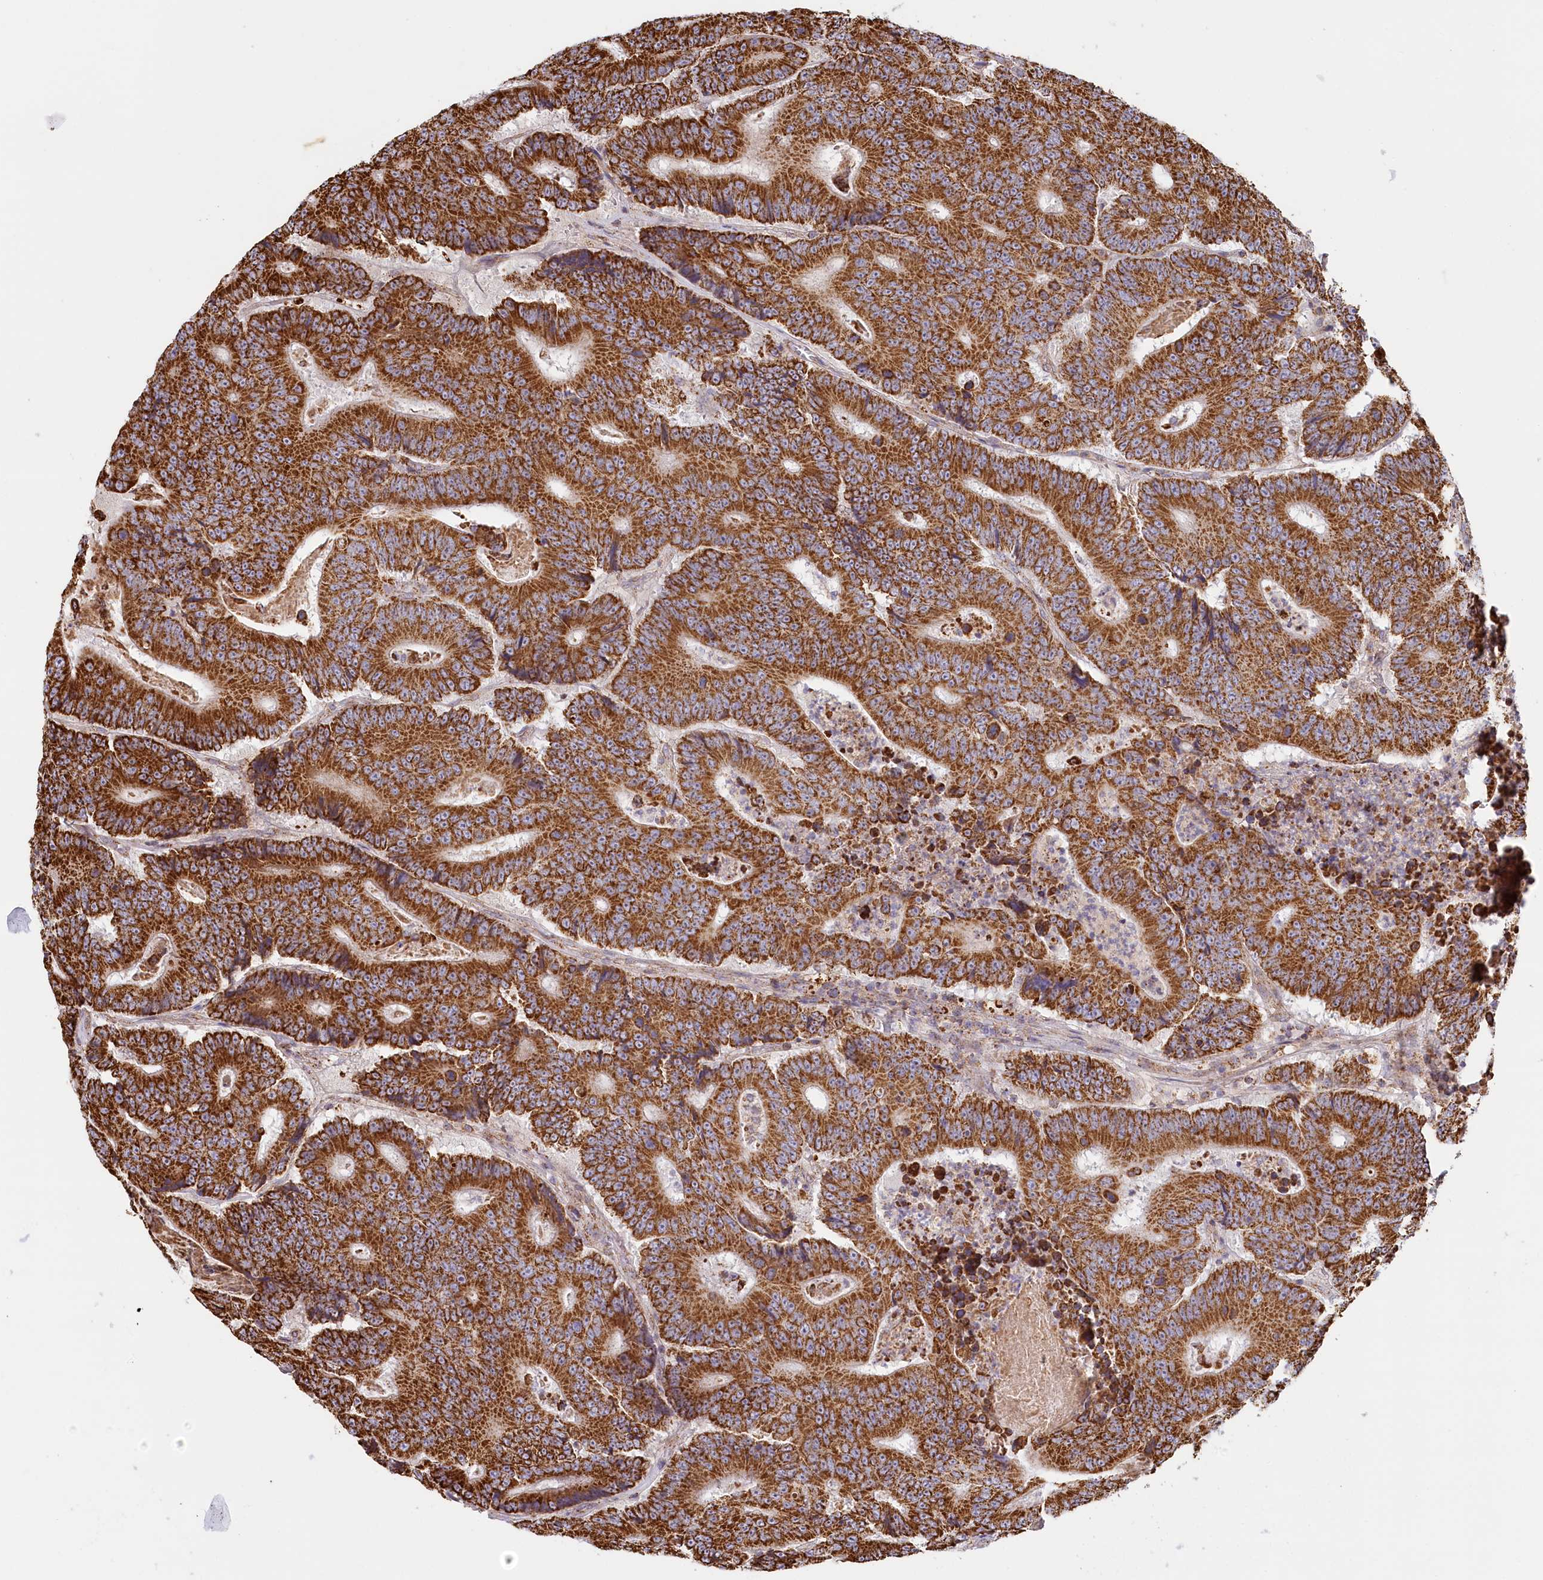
{"staining": {"intensity": "strong", "quantity": ">75%", "location": "cytoplasmic/membranous"}, "tissue": "colorectal cancer", "cell_type": "Tumor cells", "image_type": "cancer", "snomed": [{"axis": "morphology", "description": "Adenocarcinoma, NOS"}, {"axis": "topography", "description": "Colon"}], "caption": "An image showing strong cytoplasmic/membranous positivity in approximately >75% of tumor cells in adenocarcinoma (colorectal), as visualized by brown immunohistochemical staining.", "gene": "UMPS", "patient": {"sex": "male", "age": 83}}